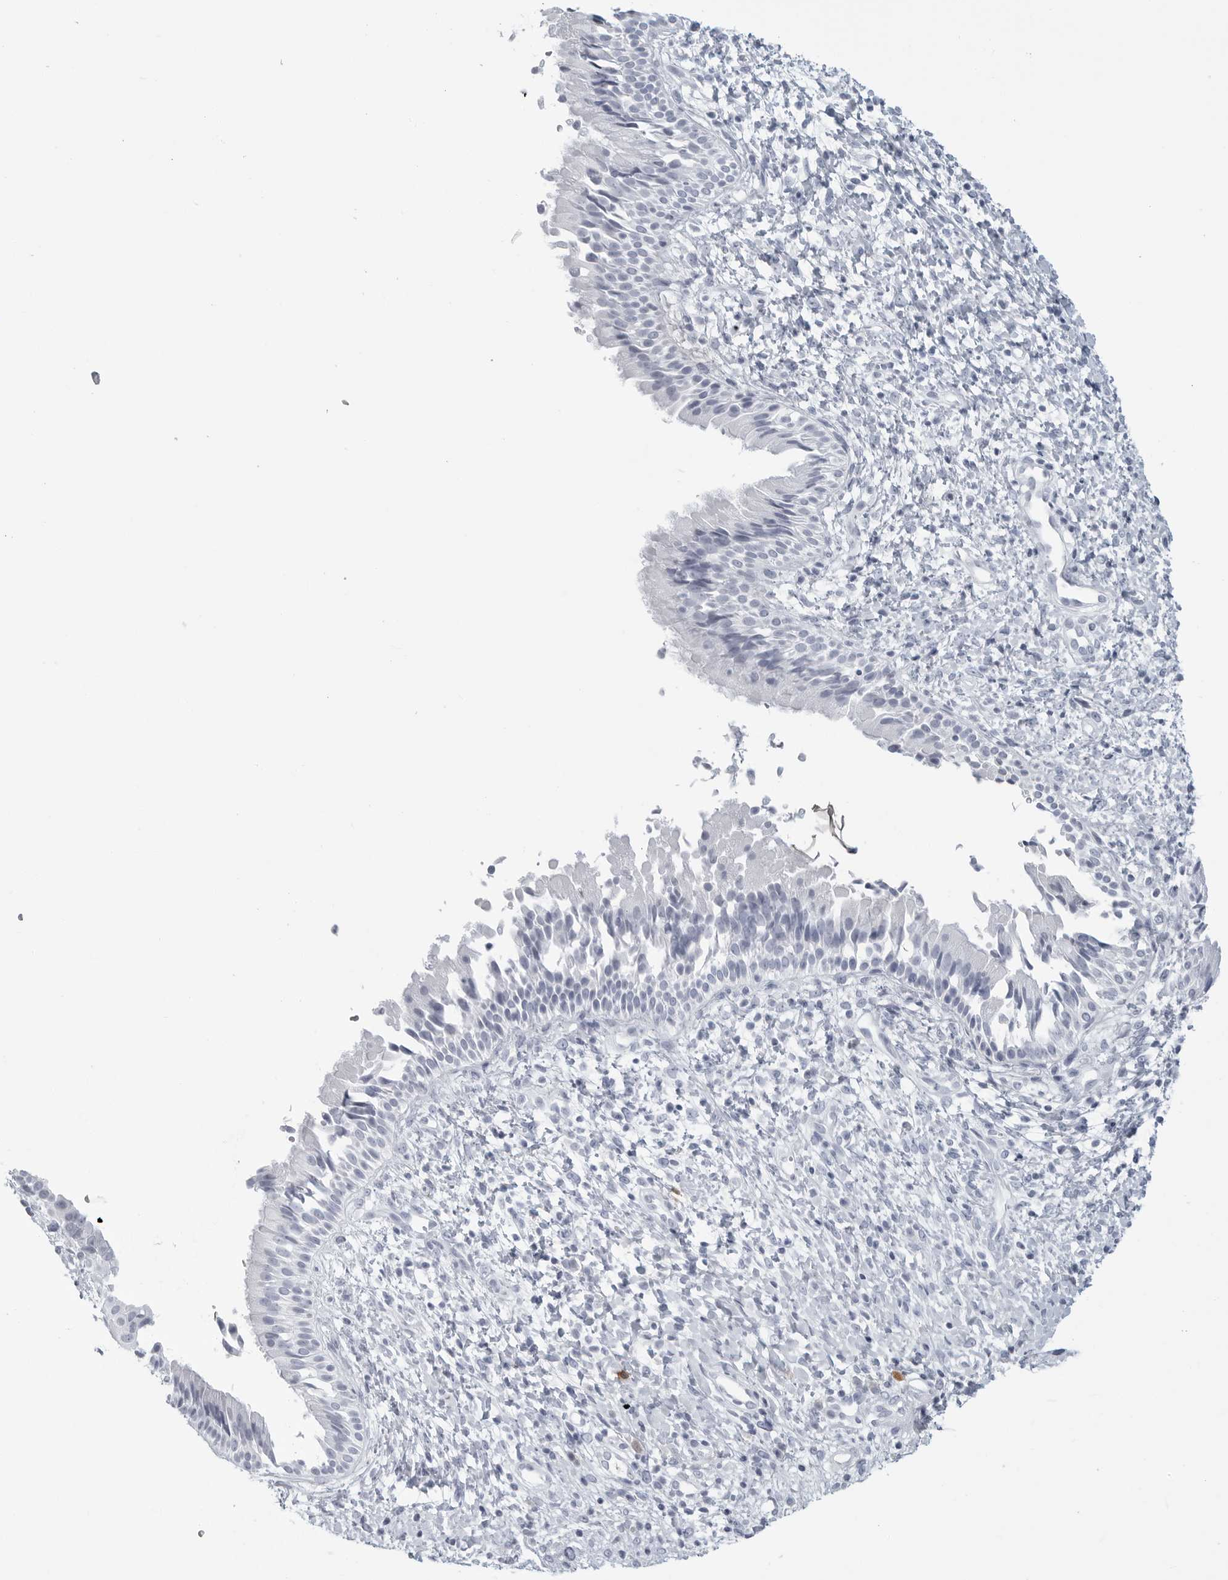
{"staining": {"intensity": "negative", "quantity": "none", "location": "none"}, "tissue": "nasopharynx", "cell_type": "Respiratory epithelial cells", "image_type": "normal", "snomed": [{"axis": "morphology", "description": "Normal tissue, NOS"}, {"axis": "topography", "description": "Nasopharynx"}], "caption": "This is an immunohistochemistry image of unremarkable nasopharynx. There is no positivity in respiratory epithelial cells.", "gene": "AMPD1", "patient": {"sex": "male", "age": 22}}